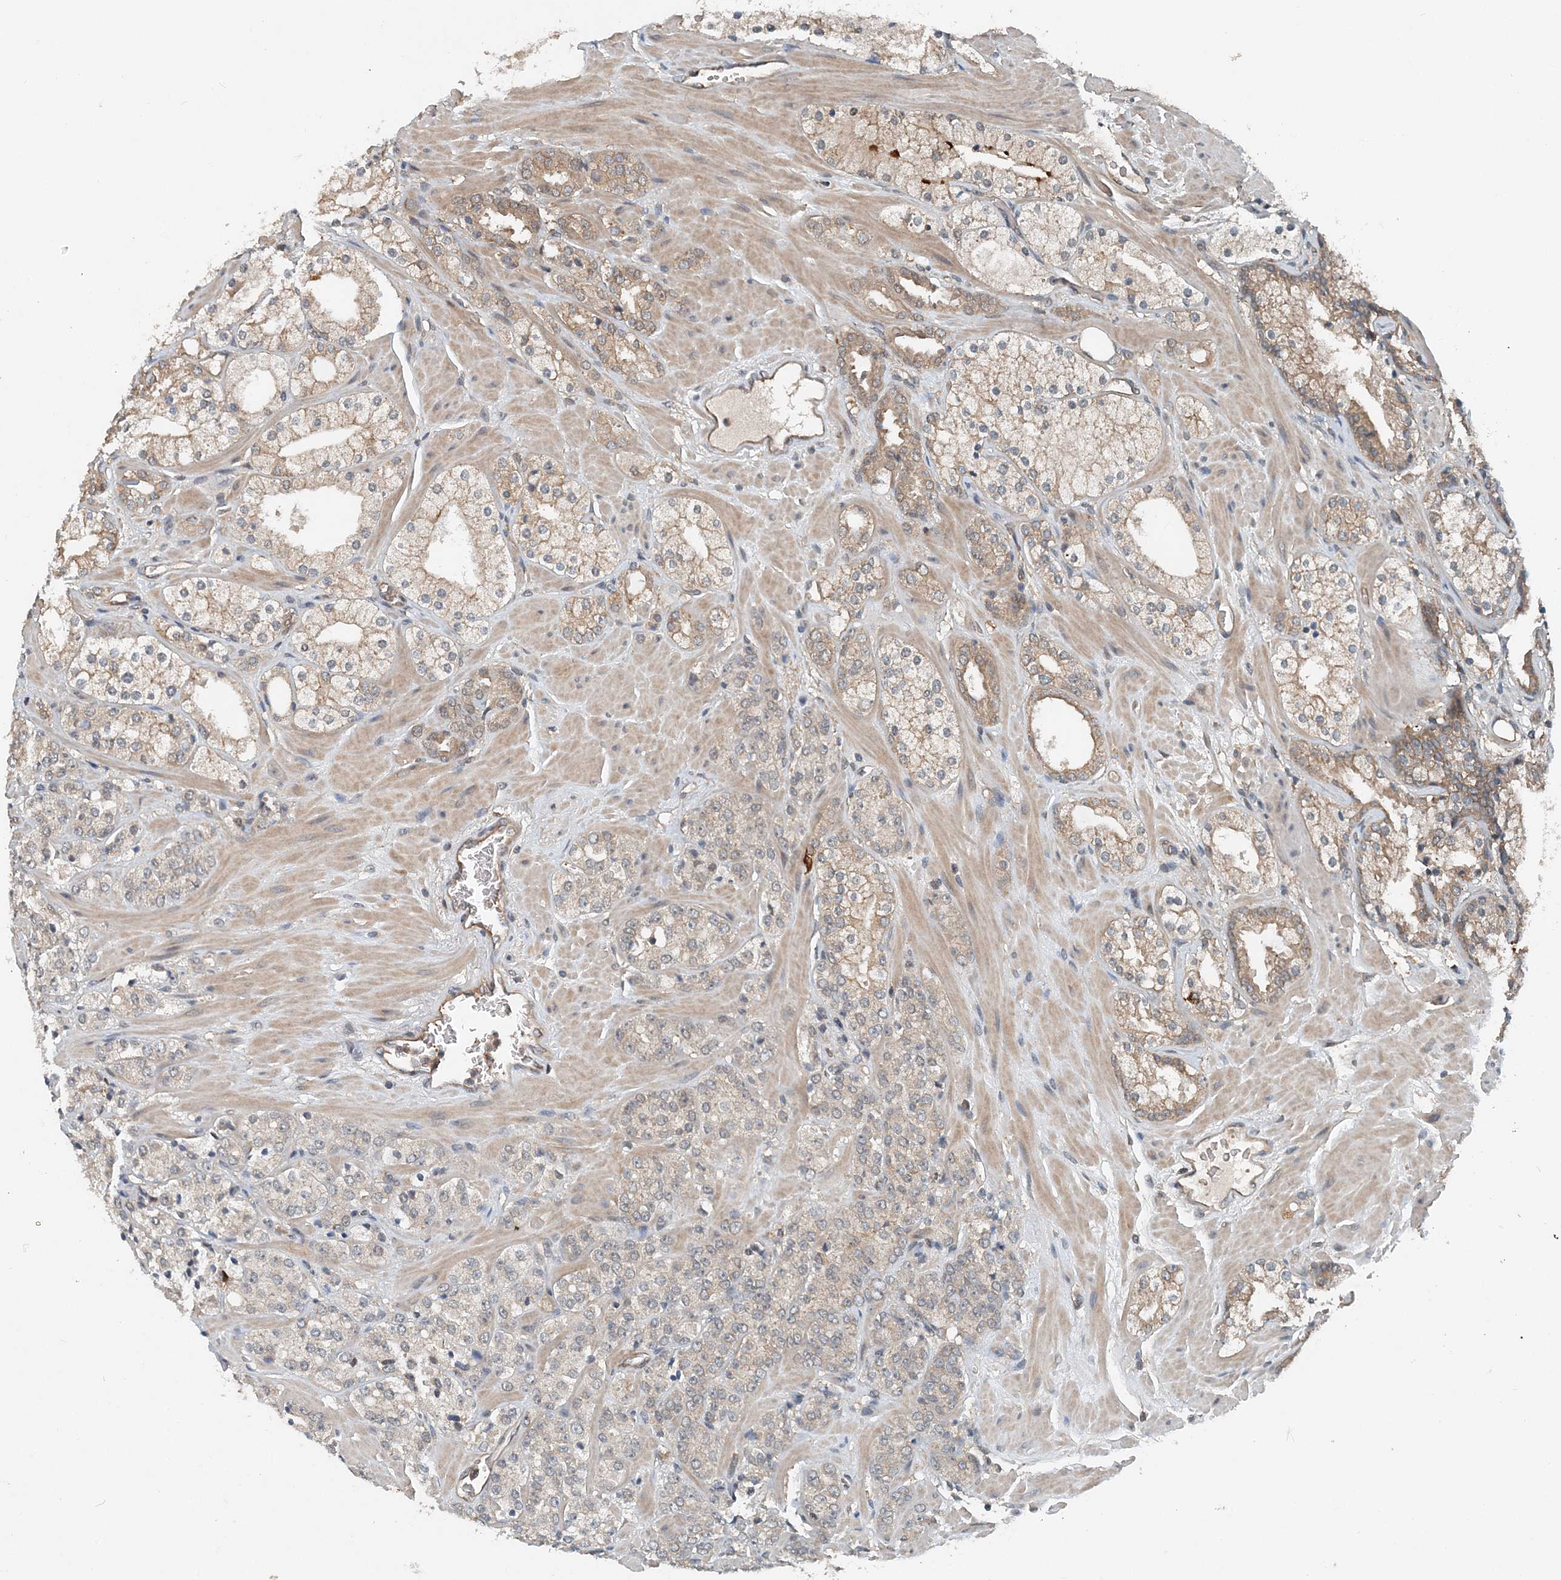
{"staining": {"intensity": "weak", "quantity": "<25%", "location": "cytoplasmic/membranous"}, "tissue": "prostate cancer", "cell_type": "Tumor cells", "image_type": "cancer", "snomed": [{"axis": "morphology", "description": "Adenocarcinoma, High grade"}, {"axis": "topography", "description": "Prostate"}], "caption": "This is a photomicrograph of immunohistochemistry staining of prostate high-grade adenocarcinoma, which shows no positivity in tumor cells.", "gene": "SMPD3", "patient": {"sex": "male", "age": 64}}